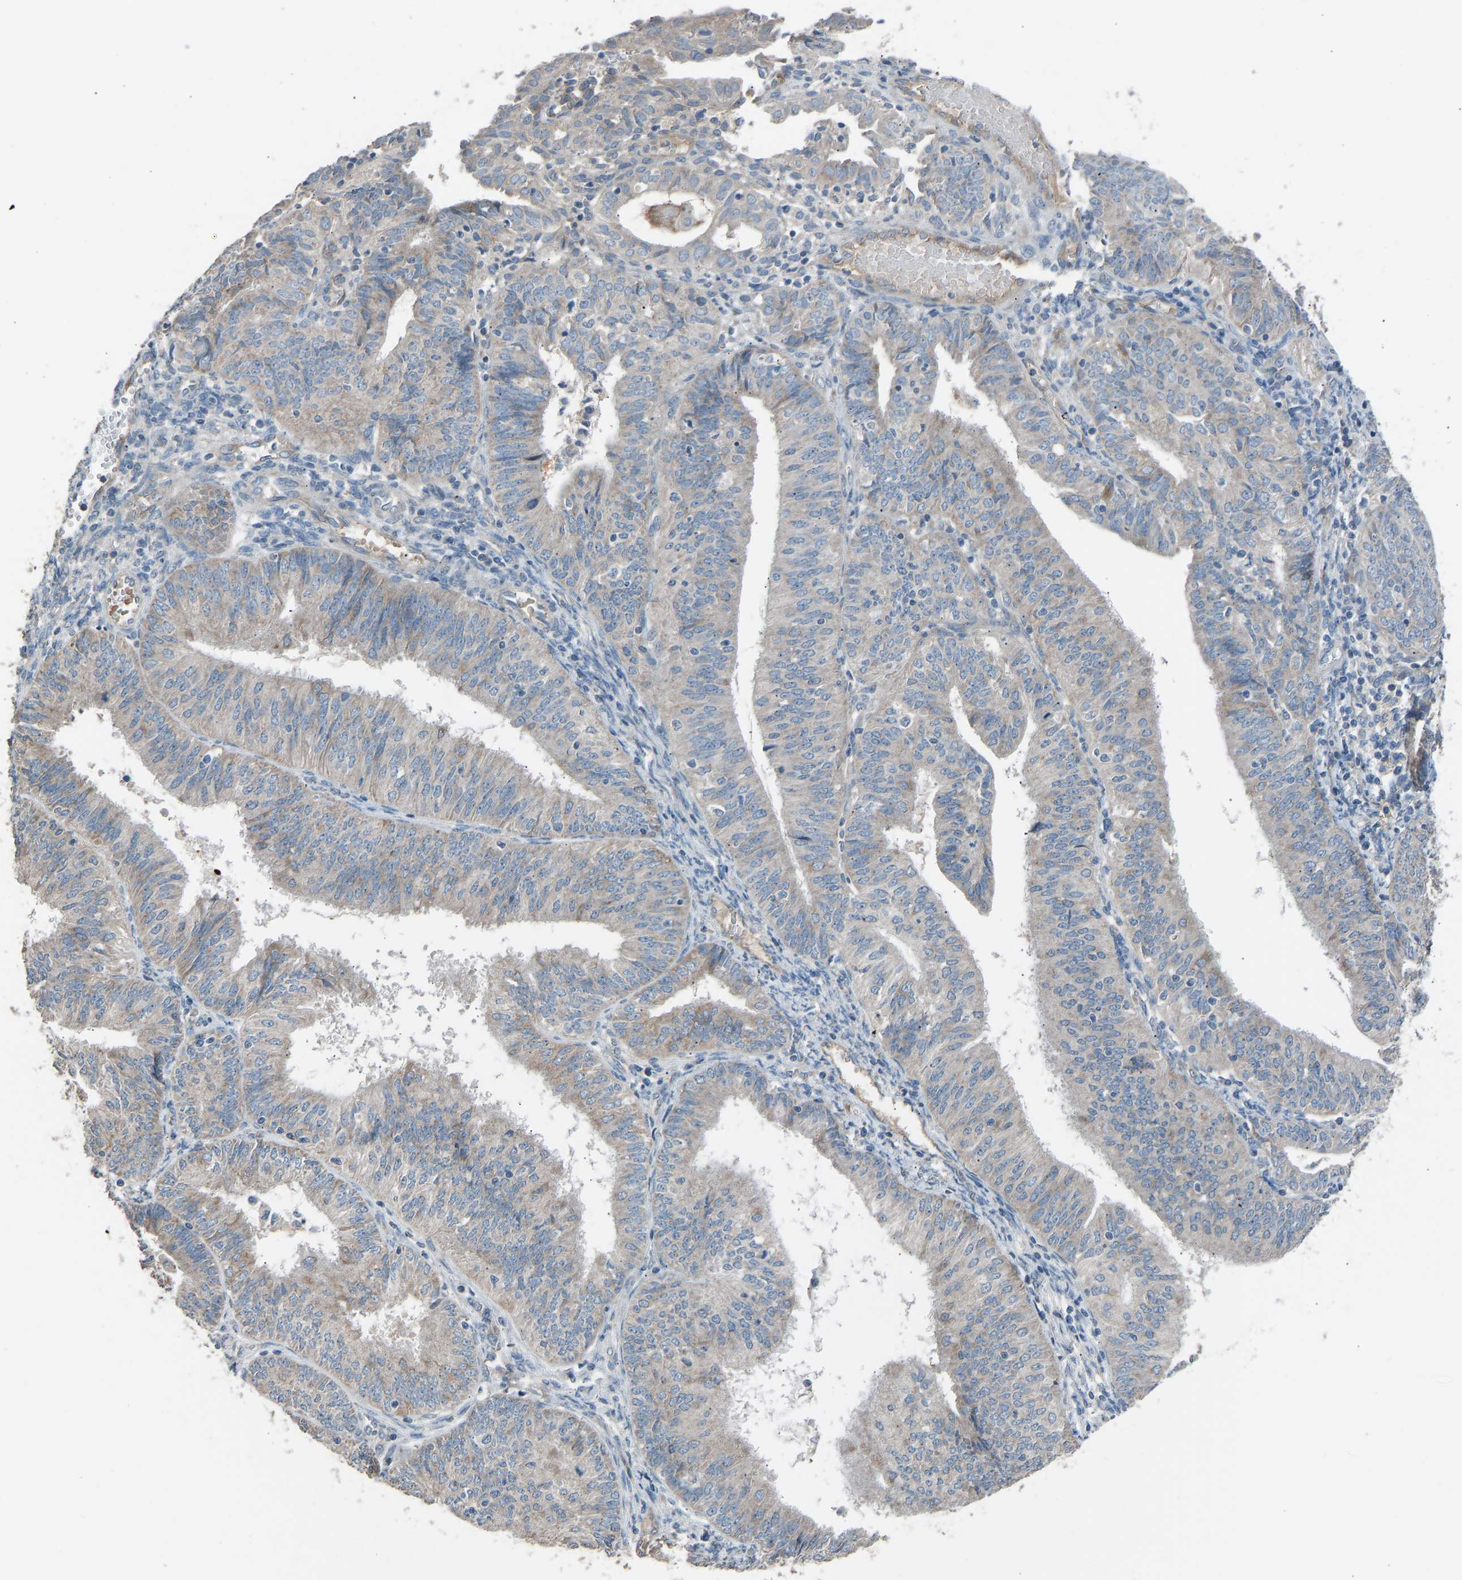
{"staining": {"intensity": "weak", "quantity": "<25%", "location": "cytoplasmic/membranous"}, "tissue": "endometrial cancer", "cell_type": "Tumor cells", "image_type": "cancer", "snomed": [{"axis": "morphology", "description": "Adenocarcinoma, NOS"}, {"axis": "topography", "description": "Endometrium"}], "caption": "This histopathology image is of endometrial cancer (adenocarcinoma) stained with immunohistochemistry to label a protein in brown with the nuclei are counter-stained blue. There is no positivity in tumor cells.", "gene": "TGFBR3", "patient": {"sex": "female", "age": 58}}